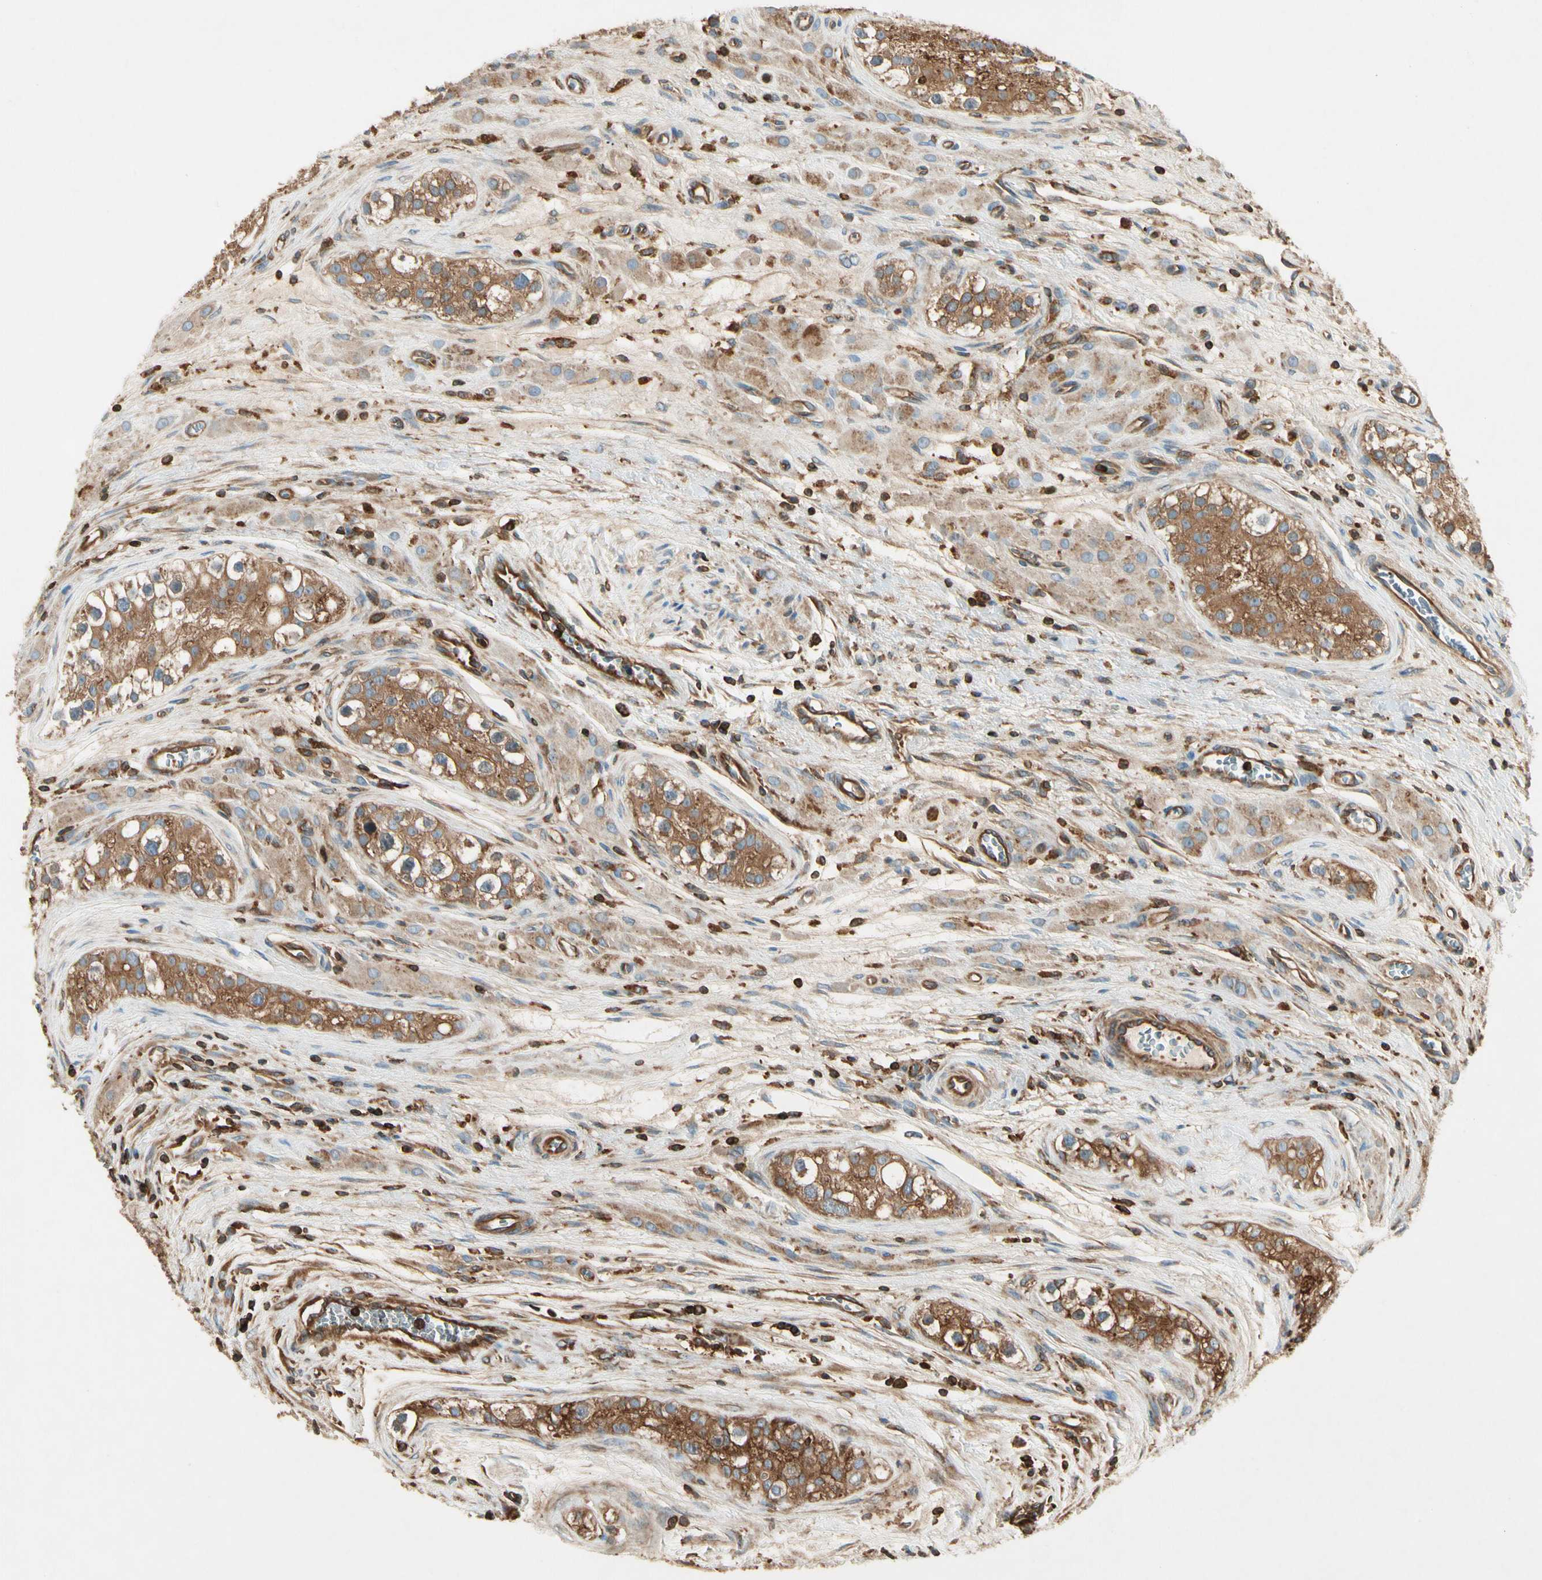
{"staining": {"intensity": "moderate", "quantity": ">75%", "location": "cytoplasmic/membranous"}, "tissue": "testis cancer", "cell_type": "Tumor cells", "image_type": "cancer", "snomed": [{"axis": "morphology", "description": "Carcinoma, Embryonal, NOS"}, {"axis": "topography", "description": "Testis"}], "caption": "The photomicrograph exhibits immunohistochemical staining of testis cancer. There is moderate cytoplasmic/membranous staining is present in about >75% of tumor cells. Ihc stains the protein in brown and the nuclei are stained blue.", "gene": "ARPC2", "patient": {"sex": "male", "age": 28}}